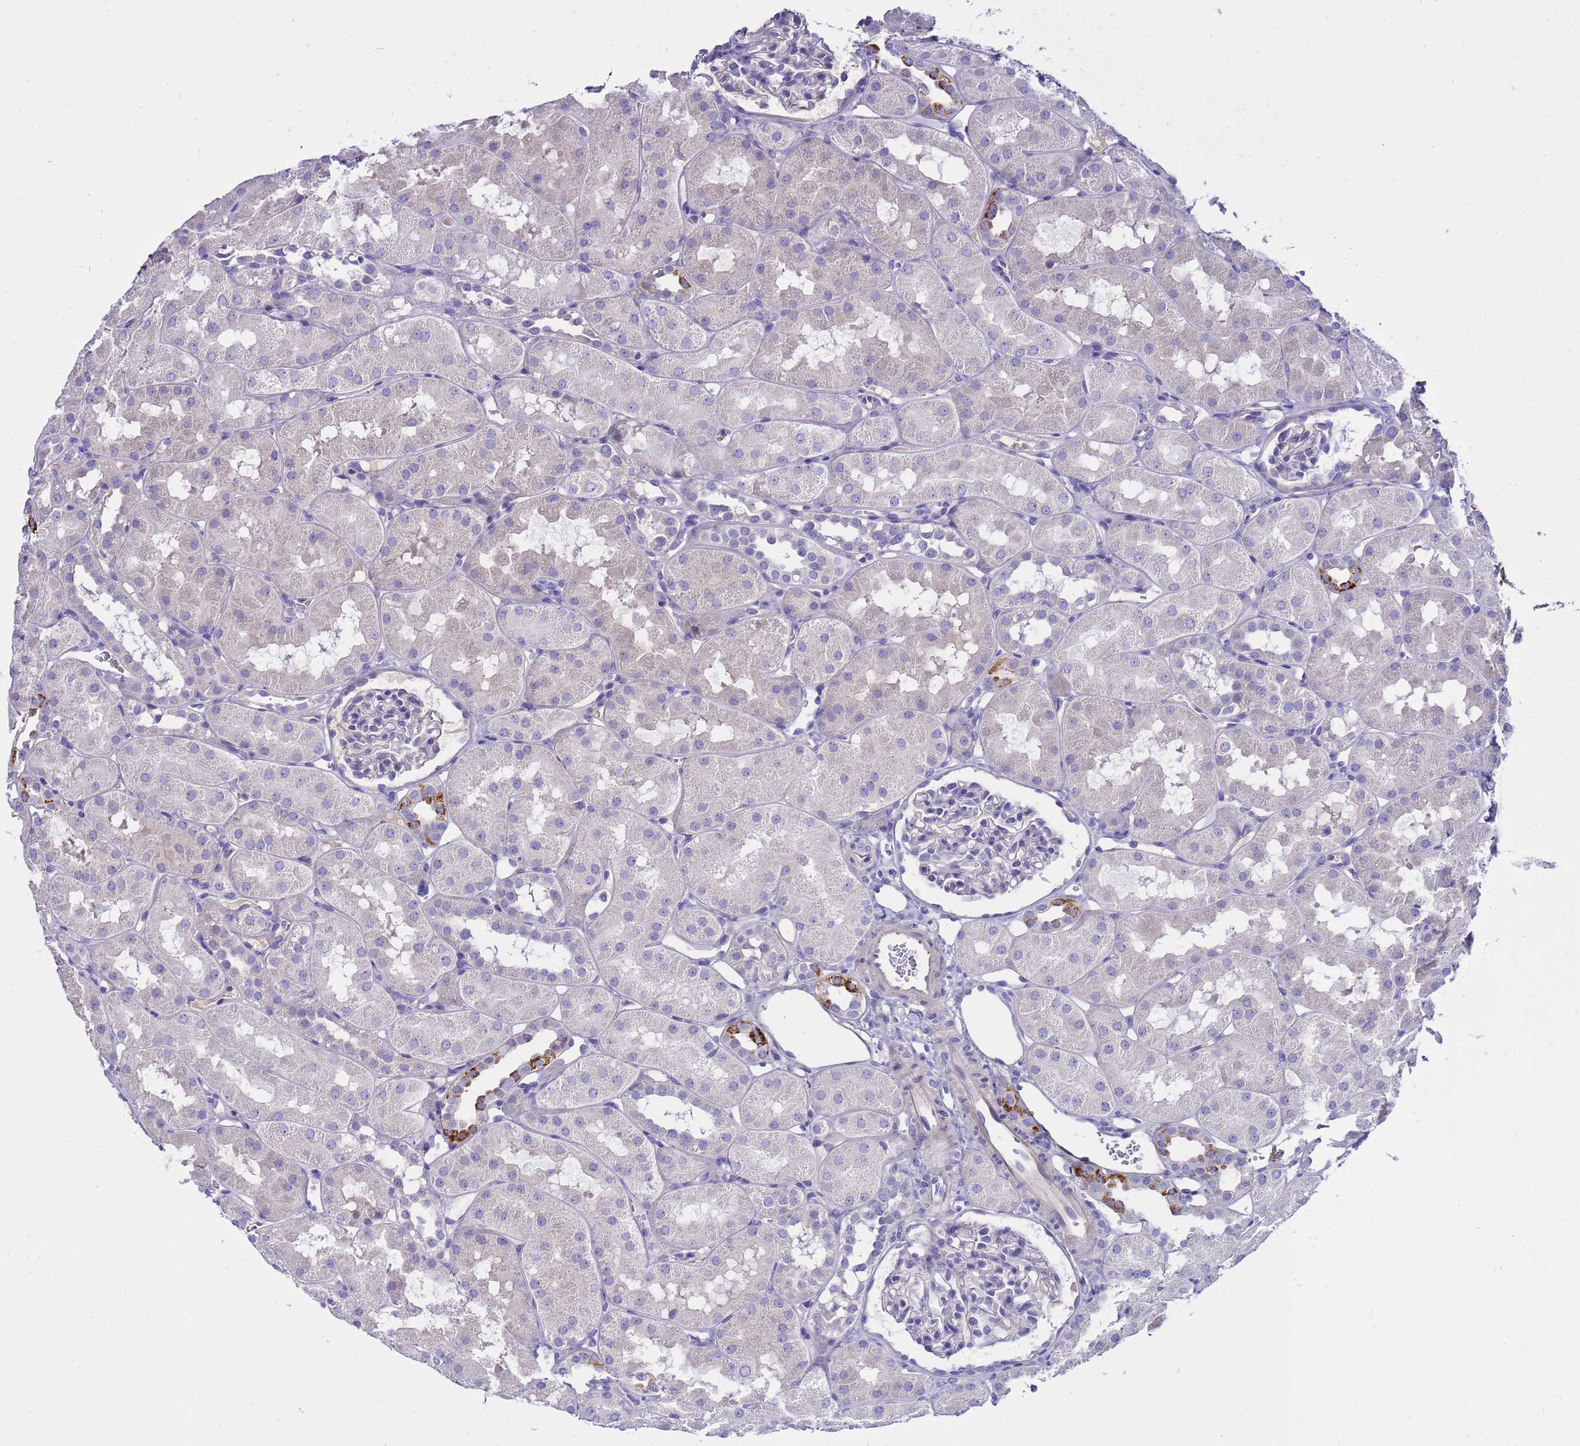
{"staining": {"intensity": "negative", "quantity": "none", "location": "none"}, "tissue": "kidney", "cell_type": "Cells in glomeruli", "image_type": "normal", "snomed": [{"axis": "morphology", "description": "Normal tissue, NOS"}, {"axis": "topography", "description": "Kidney"}, {"axis": "topography", "description": "Urinary bladder"}], "caption": "The photomicrograph reveals no staining of cells in glomeruli in benign kidney. Brightfield microscopy of immunohistochemistry (IHC) stained with DAB (brown) and hematoxylin (blue), captured at high magnification.", "gene": "RIPPLY2", "patient": {"sex": "male", "age": 16}}